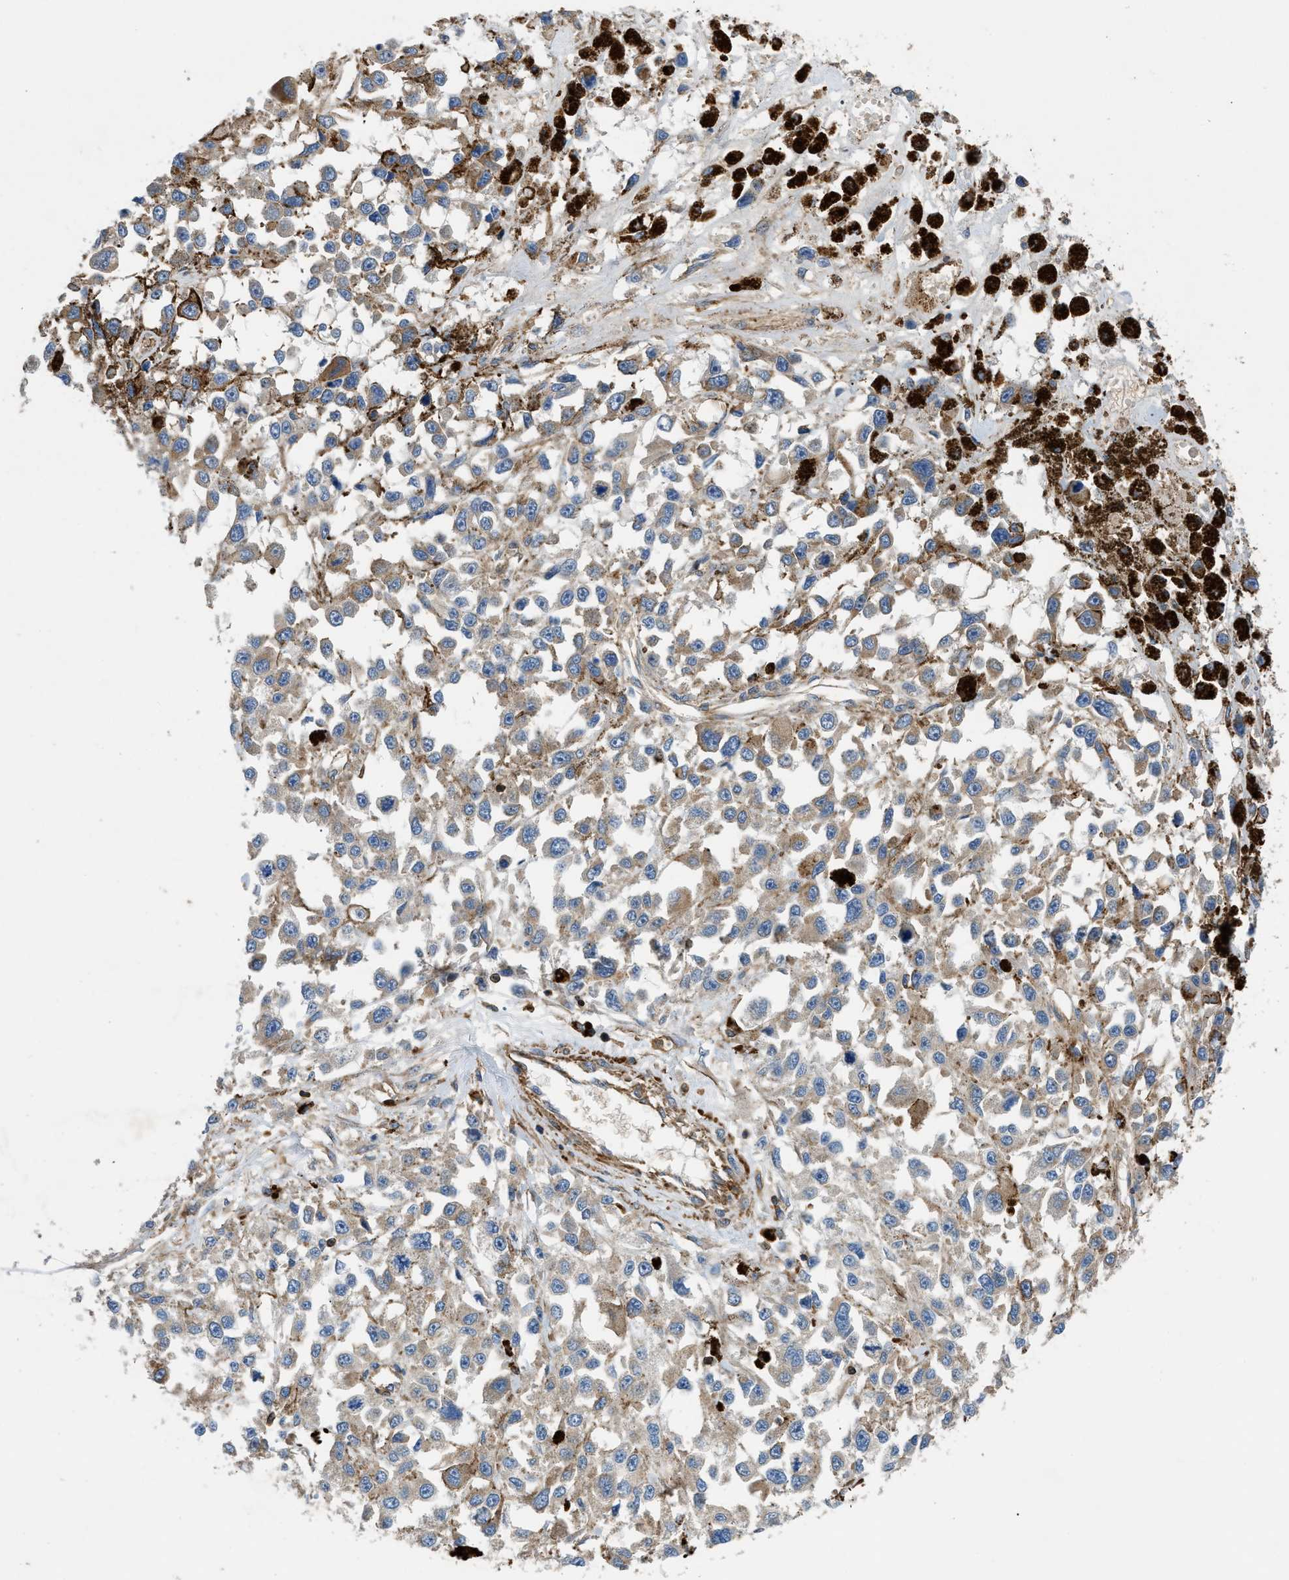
{"staining": {"intensity": "moderate", "quantity": ">75%", "location": "cytoplasmic/membranous"}, "tissue": "melanoma", "cell_type": "Tumor cells", "image_type": "cancer", "snomed": [{"axis": "morphology", "description": "Malignant melanoma, Metastatic site"}, {"axis": "topography", "description": "Lymph node"}], "caption": "IHC photomicrograph of neoplastic tissue: human melanoma stained using immunohistochemistry reveals medium levels of moderate protein expression localized specifically in the cytoplasmic/membranous of tumor cells, appearing as a cytoplasmic/membranous brown color.", "gene": "DHODH", "patient": {"sex": "male", "age": 59}}